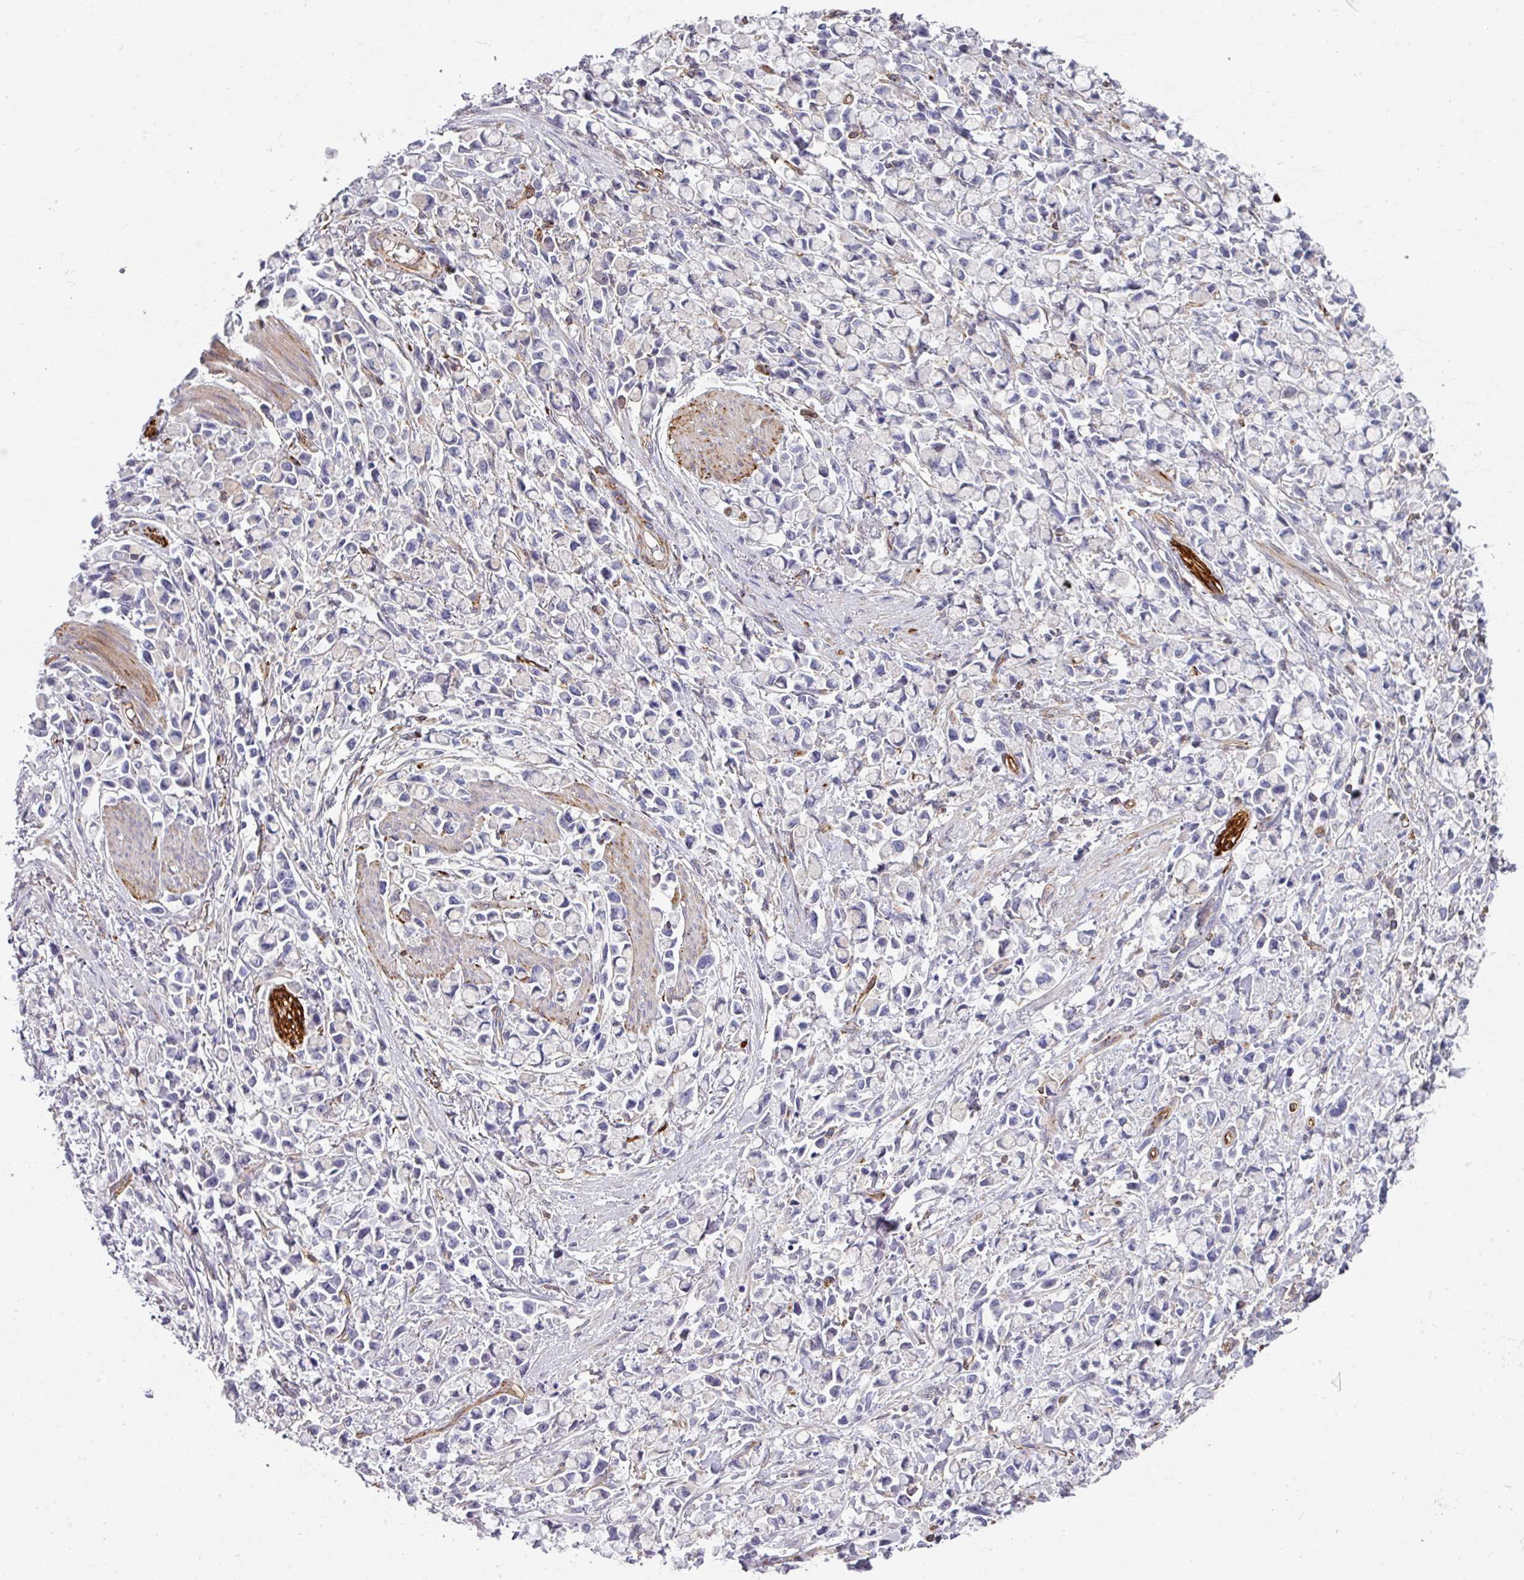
{"staining": {"intensity": "negative", "quantity": "none", "location": "none"}, "tissue": "stomach cancer", "cell_type": "Tumor cells", "image_type": "cancer", "snomed": [{"axis": "morphology", "description": "Adenocarcinoma, NOS"}, {"axis": "topography", "description": "Stomach"}], "caption": "A histopathology image of stomach adenocarcinoma stained for a protein displays no brown staining in tumor cells.", "gene": "BEND5", "patient": {"sex": "female", "age": 81}}